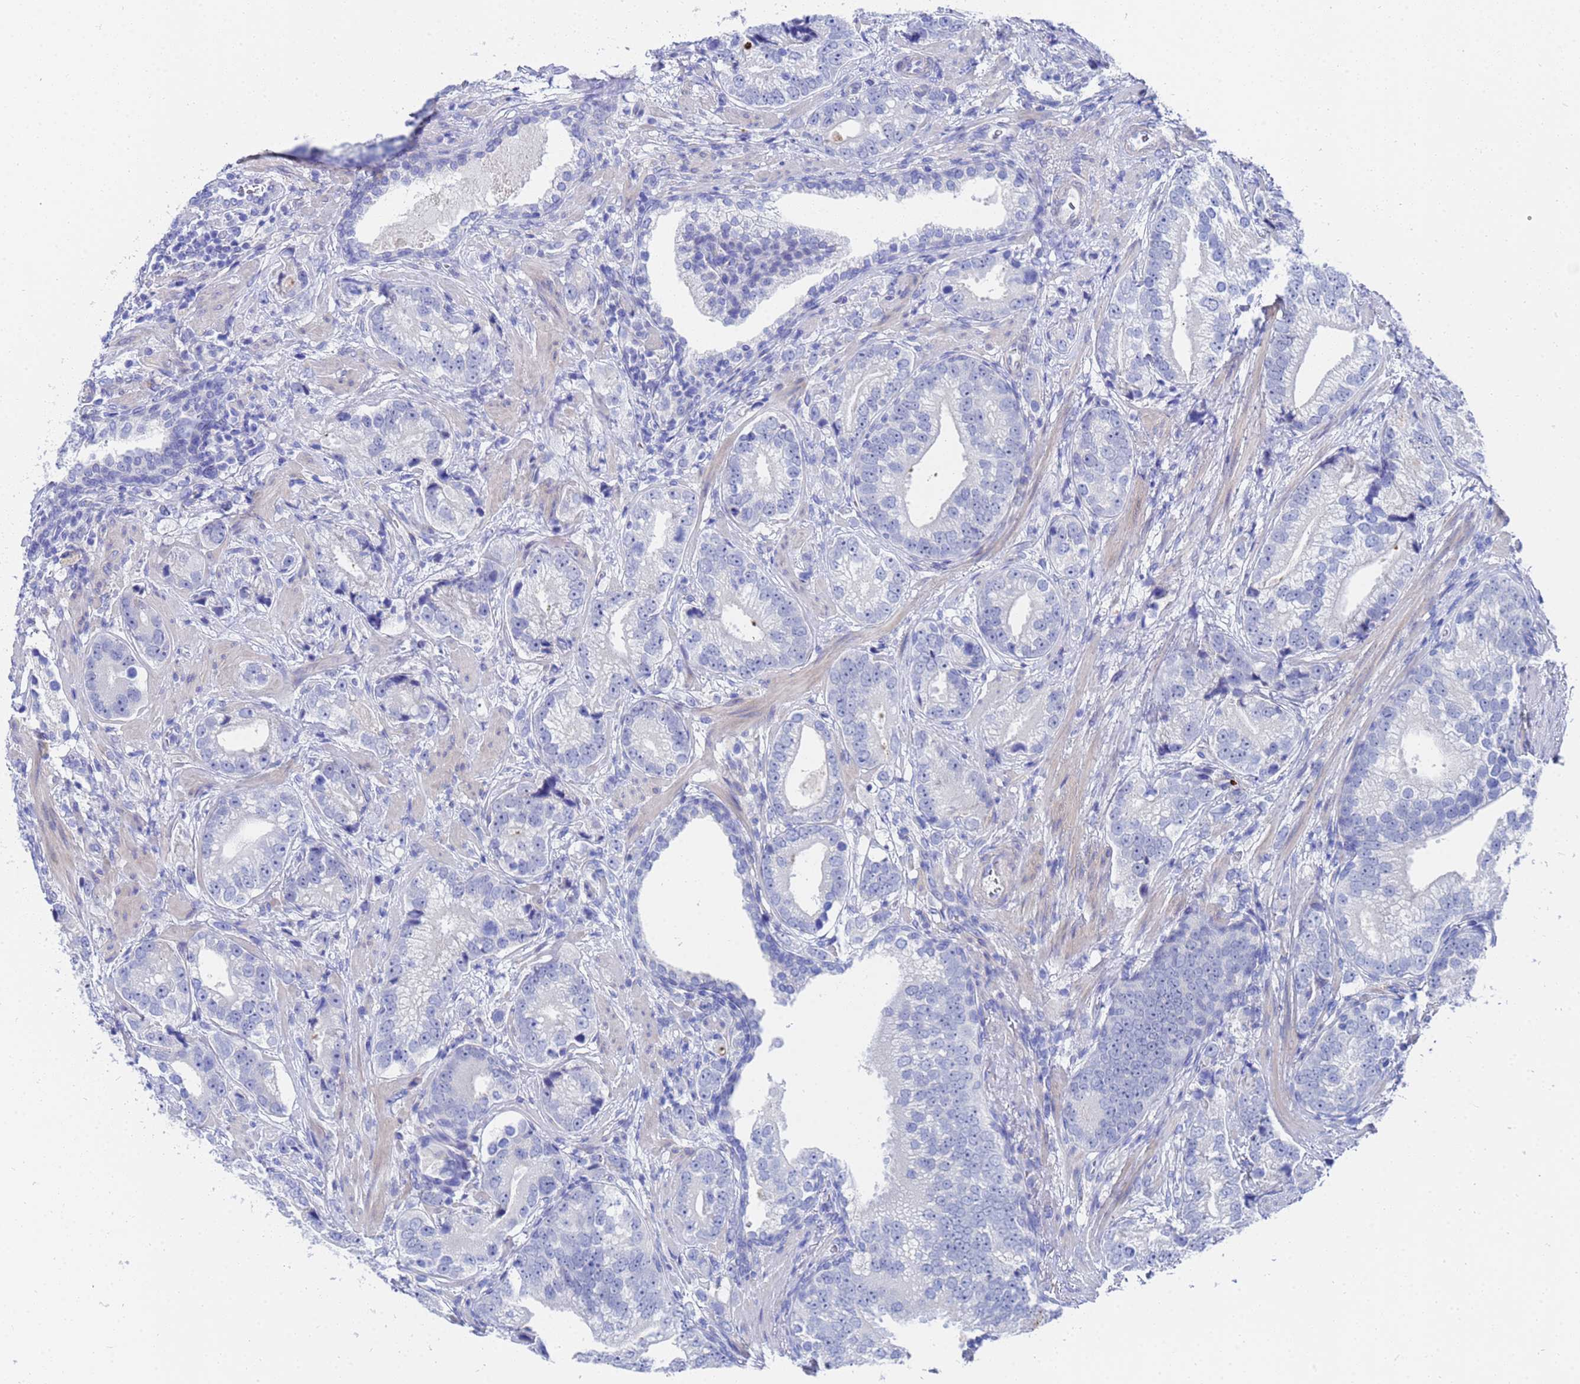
{"staining": {"intensity": "negative", "quantity": "none", "location": "none"}, "tissue": "prostate cancer", "cell_type": "Tumor cells", "image_type": "cancer", "snomed": [{"axis": "morphology", "description": "Adenocarcinoma, High grade"}, {"axis": "topography", "description": "Prostate"}], "caption": "High power microscopy photomicrograph of an immunohistochemistry histopathology image of prostate high-grade adenocarcinoma, revealing no significant positivity in tumor cells.", "gene": "ZNF26", "patient": {"sex": "male", "age": 75}}